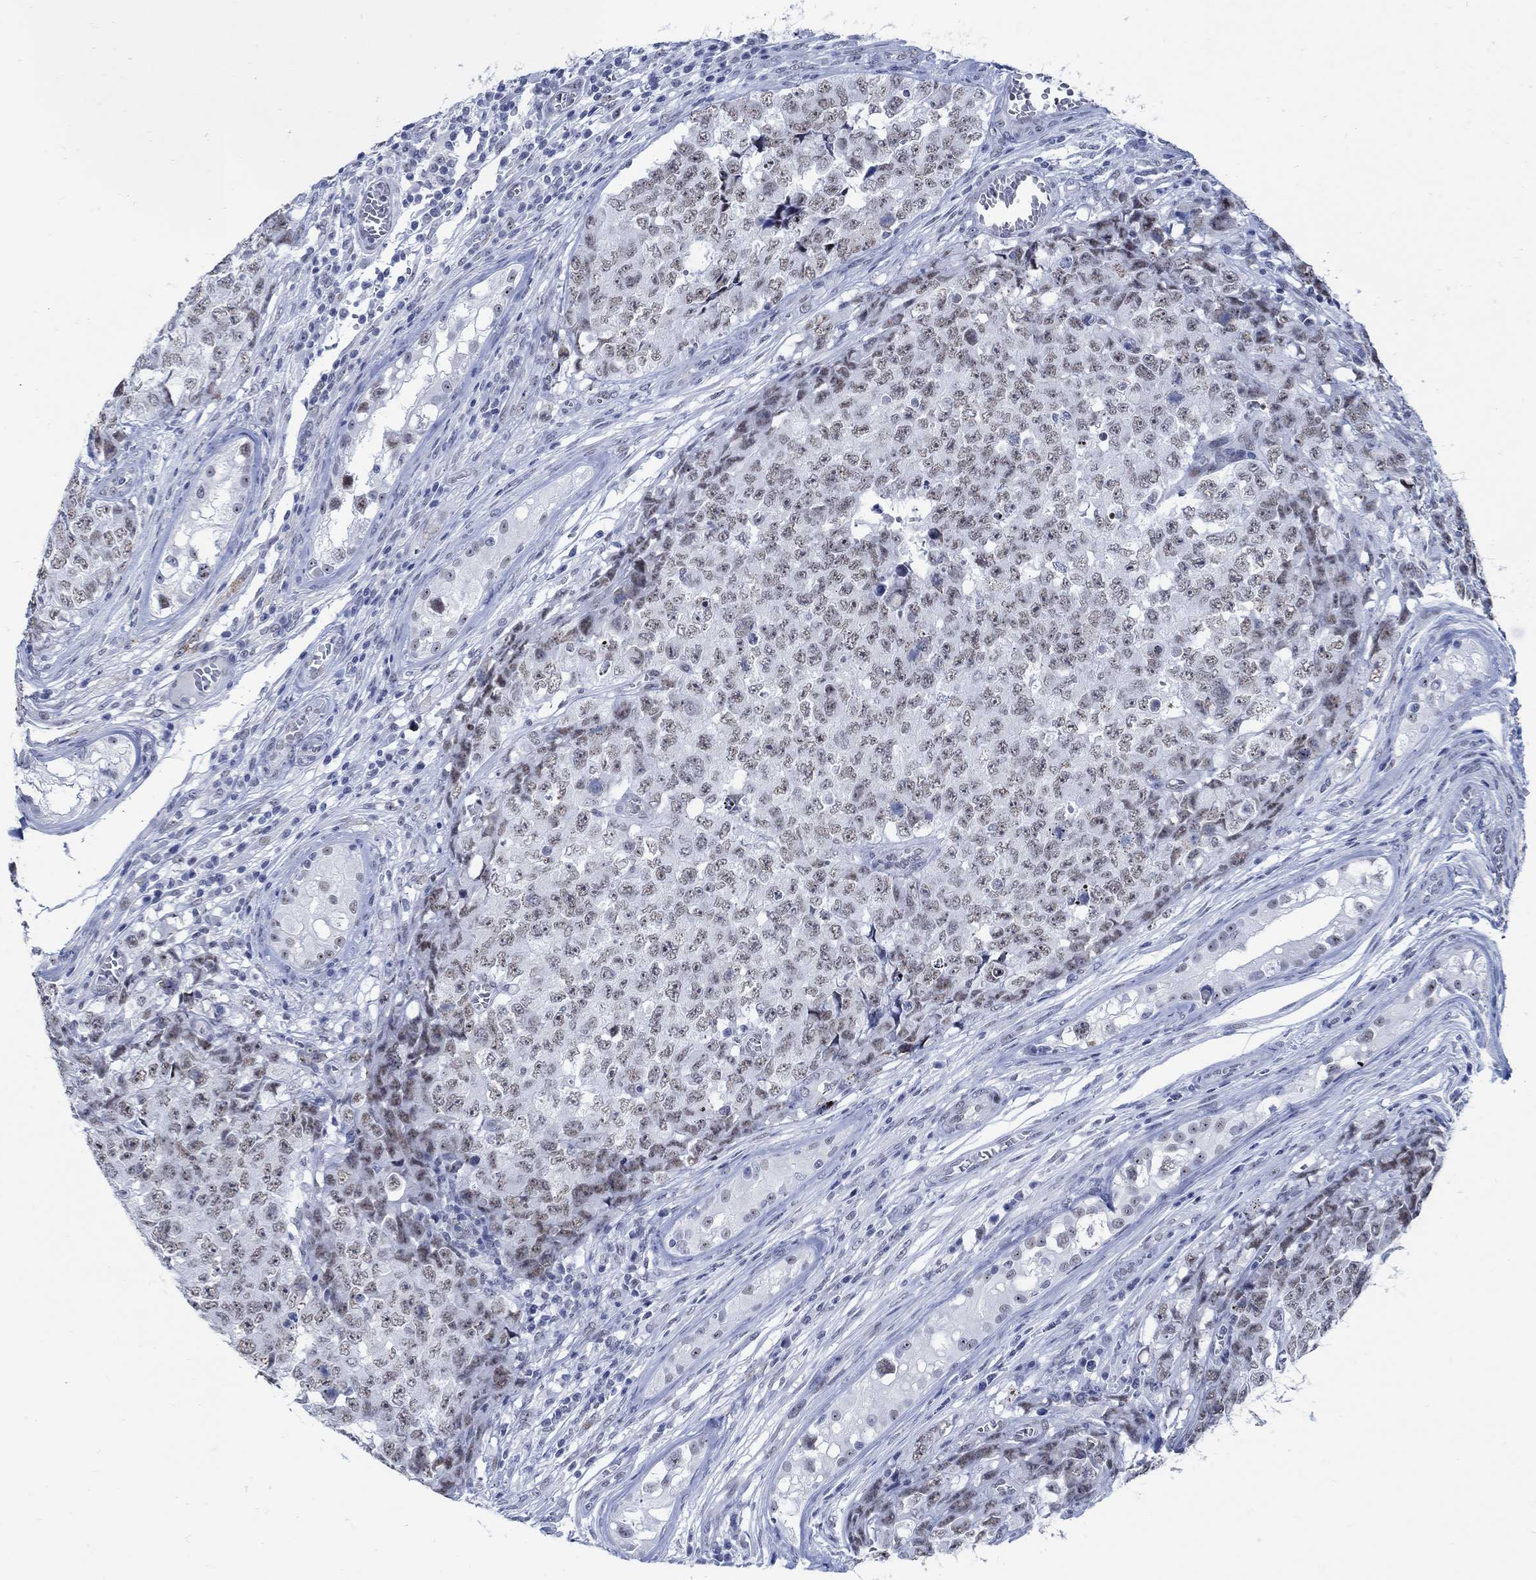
{"staining": {"intensity": "weak", "quantity": ">75%", "location": "nuclear"}, "tissue": "testis cancer", "cell_type": "Tumor cells", "image_type": "cancer", "snomed": [{"axis": "morphology", "description": "Carcinoma, Embryonal, NOS"}, {"axis": "topography", "description": "Testis"}], "caption": "Protein analysis of testis cancer (embryonal carcinoma) tissue reveals weak nuclear staining in about >75% of tumor cells.", "gene": "DLK1", "patient": {"sex": "male", "age": 23}}